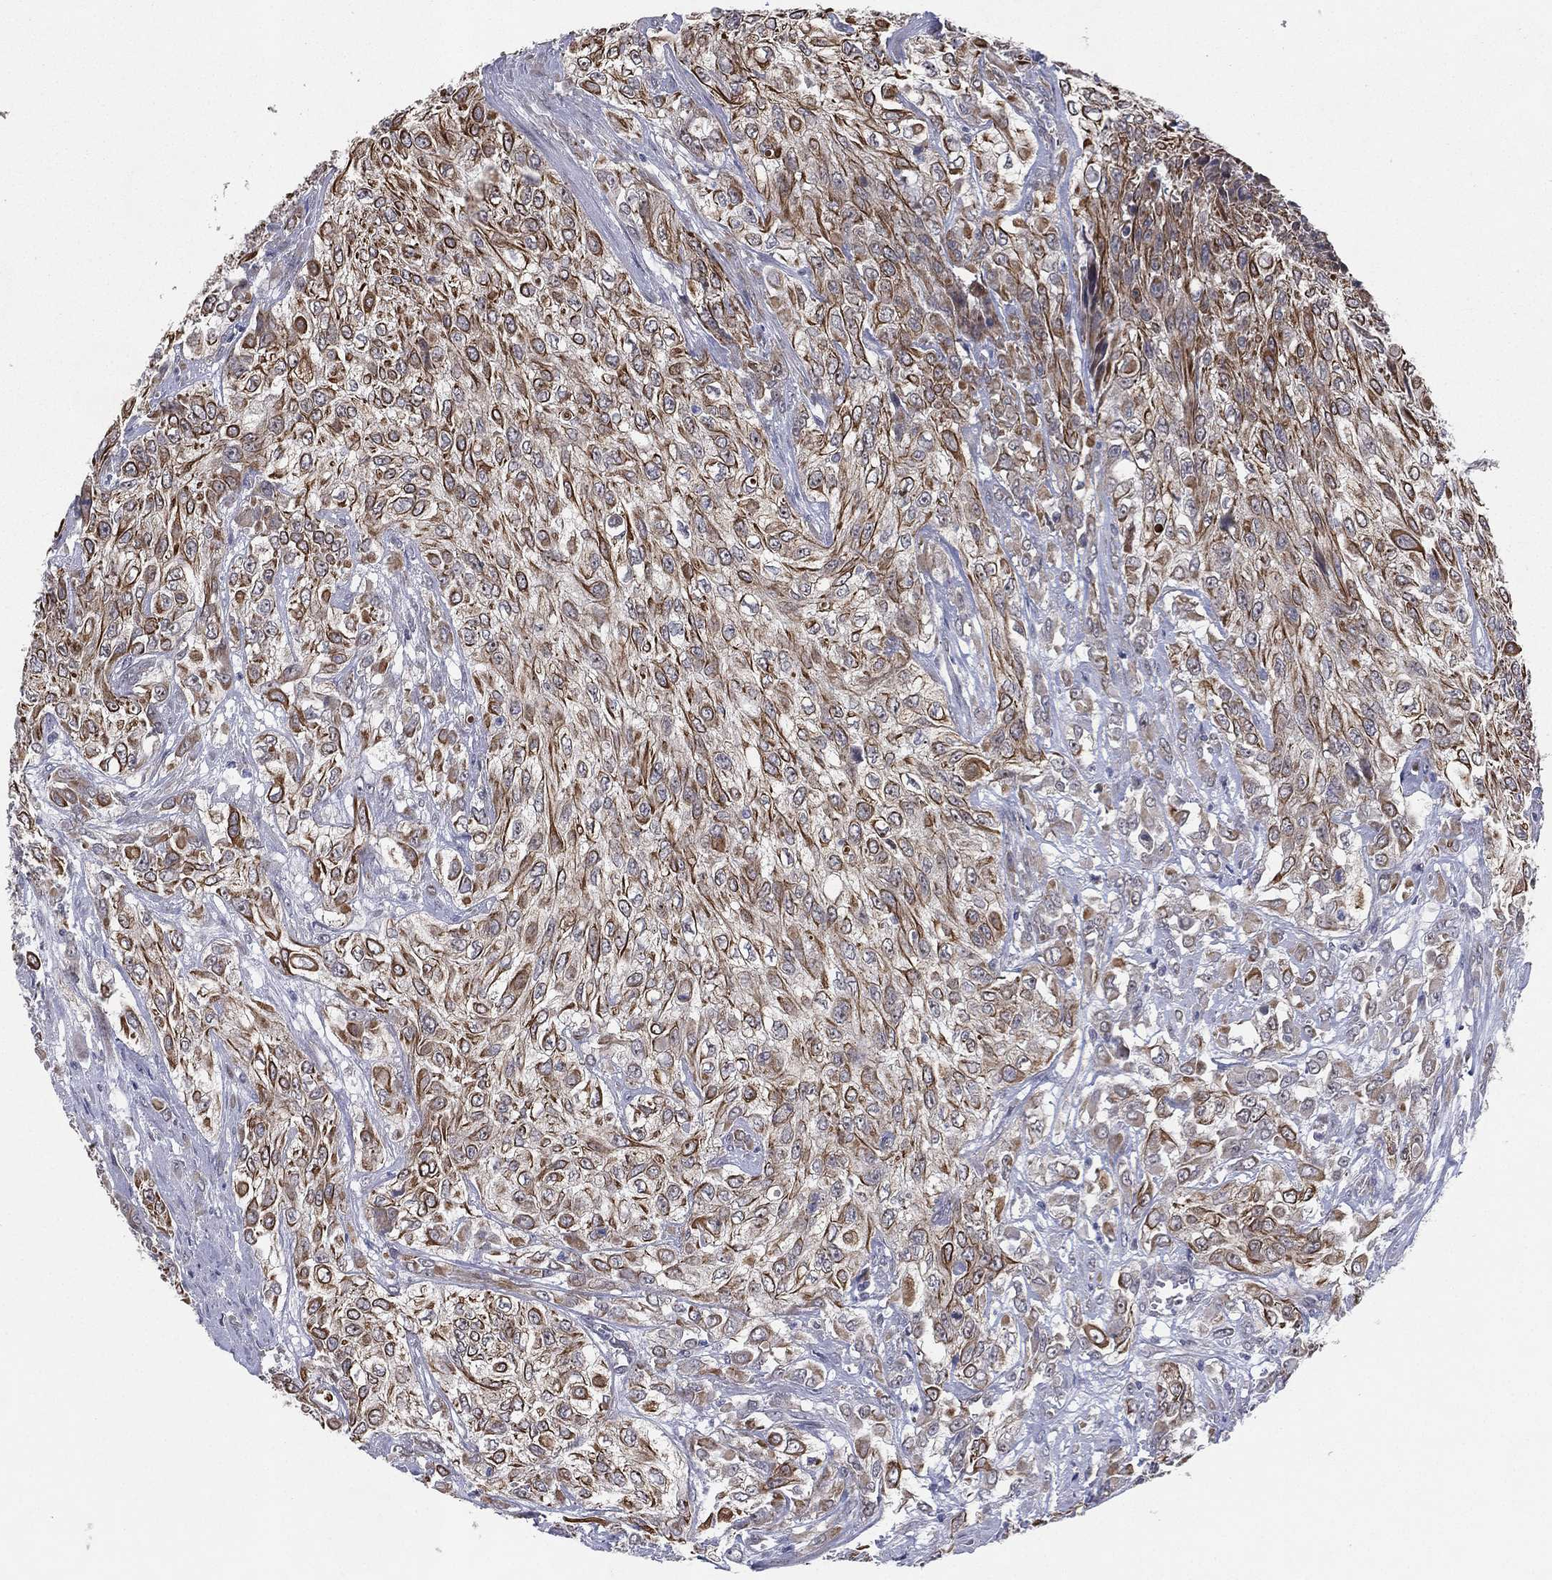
{"staining": {"intensity": "strong", "quantity": ">75%", "location": "cytoplasmic/membranous"}, "tissue": "urothelial cancer", "cell_type": "Tumor cells", "image_type": "cancer", "snomed": [{"axis": "morphology", "description": "Urothelial carcinoma, High grade"}, {"axis": "topography", "description": "Urinary bladder"}], "caption": "Protein staining by immunohistochemistry (IHC) displays strong cytoplasmic/membranous expression in approximately >75% of tumor cells in urothelial carcinoma (high-grade). The protein is shown in brown color, while the nuclei are stained blue.", "gene": "KAT14", "patient": {"sex": "male", "age": 57}}